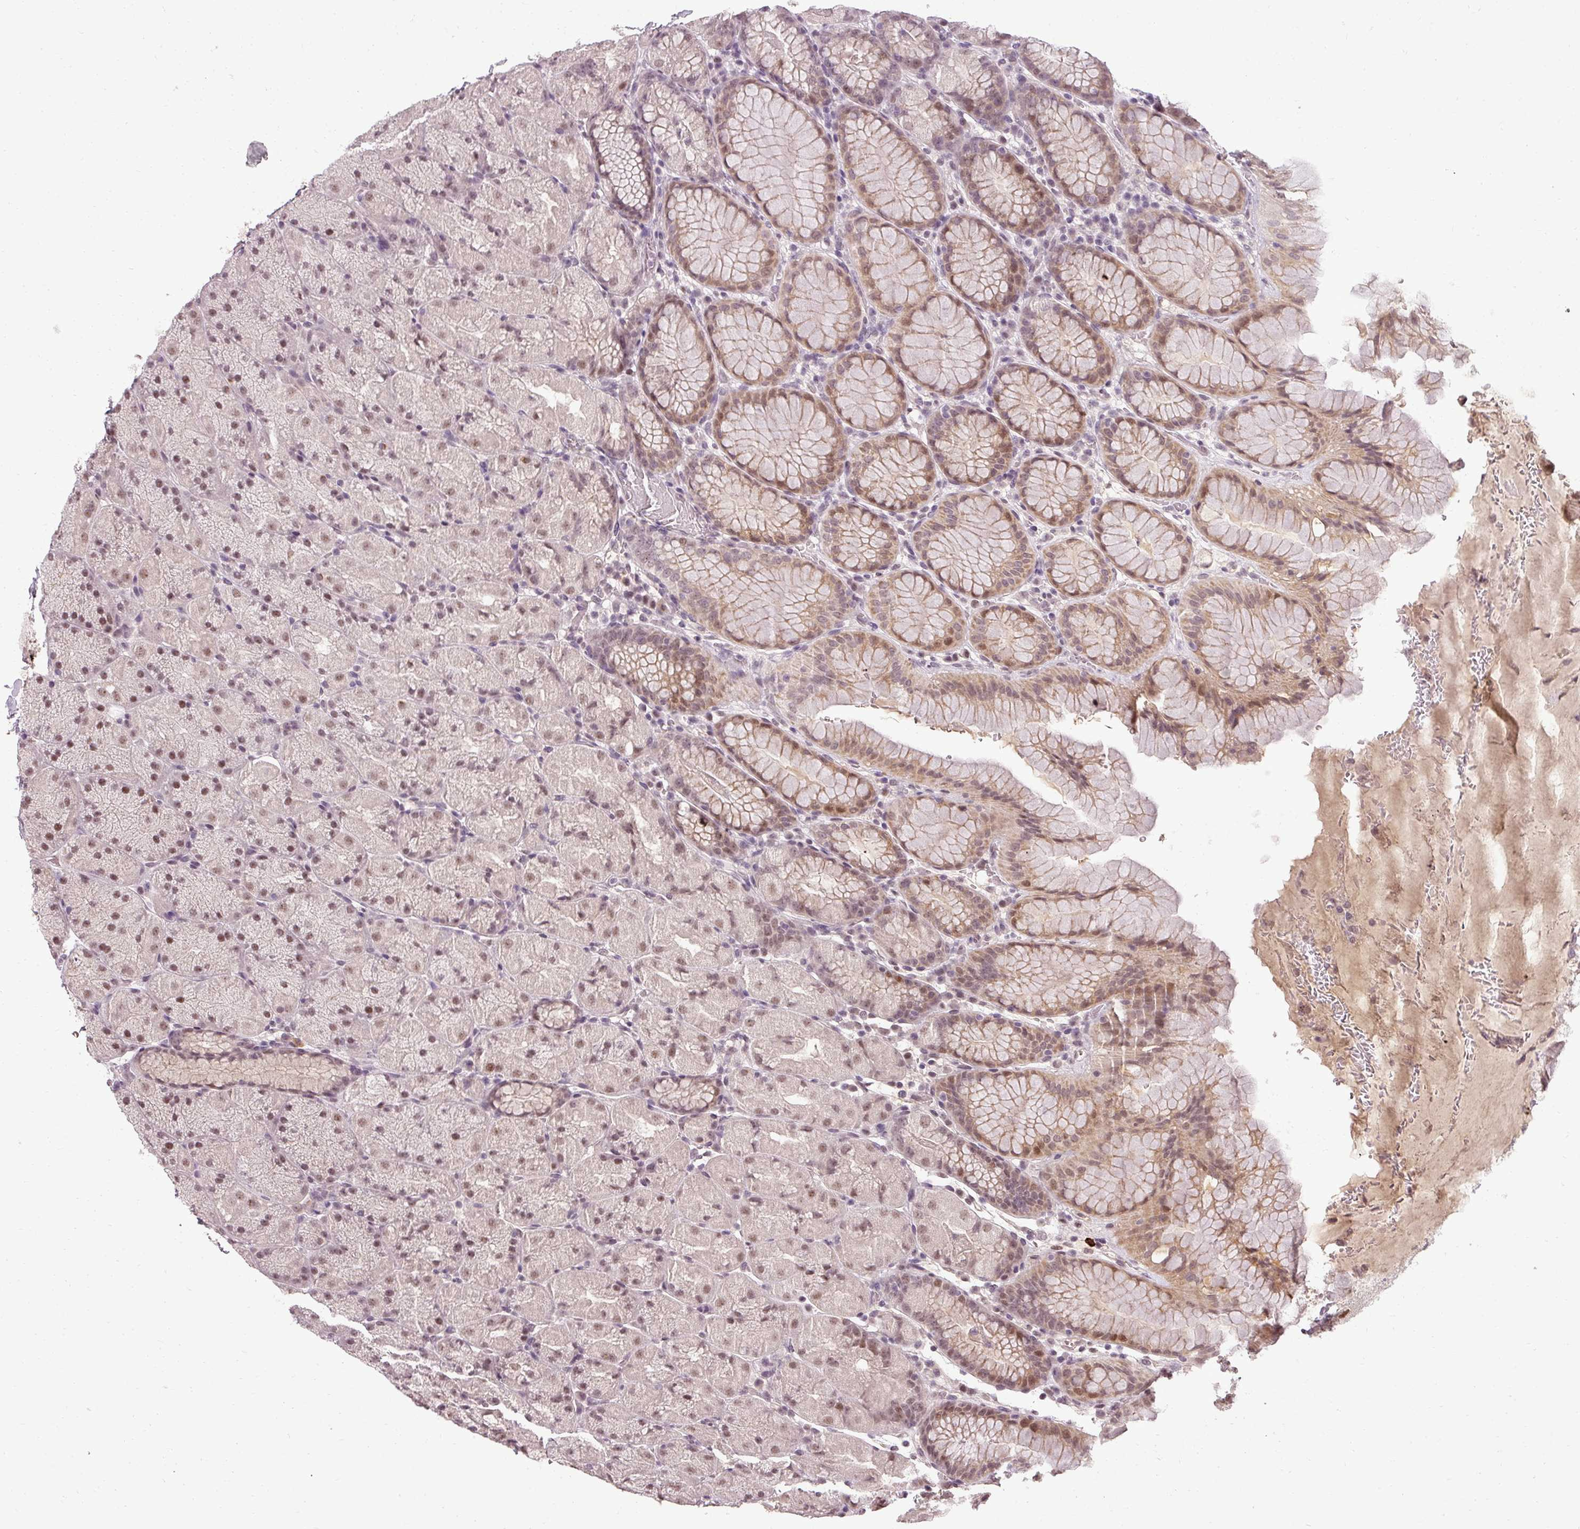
{"staining": {"intensity": "moderate", "quantity": ">75%", "location": "cytoplasmic/membranous,nuclear"}, "tissue": "stomach", "cell_type": "Glandular cells", "image_type": "normal", "snomed": [{"axis": "morphology", "description": "Normal tissue, NOS"}, {"axis": "topography", "description": "Stomach, upper"}, {"axis": "topography", "description": "Stomach, lower"}], "caption": "IHC of normal human stomach exhibits medium levels of moderate cytoplasmic/membranous,nuclear staining in about >75% of glandular cells.", "gene": "BCAS3", "patient": {"sex": "male", "age": 67}}